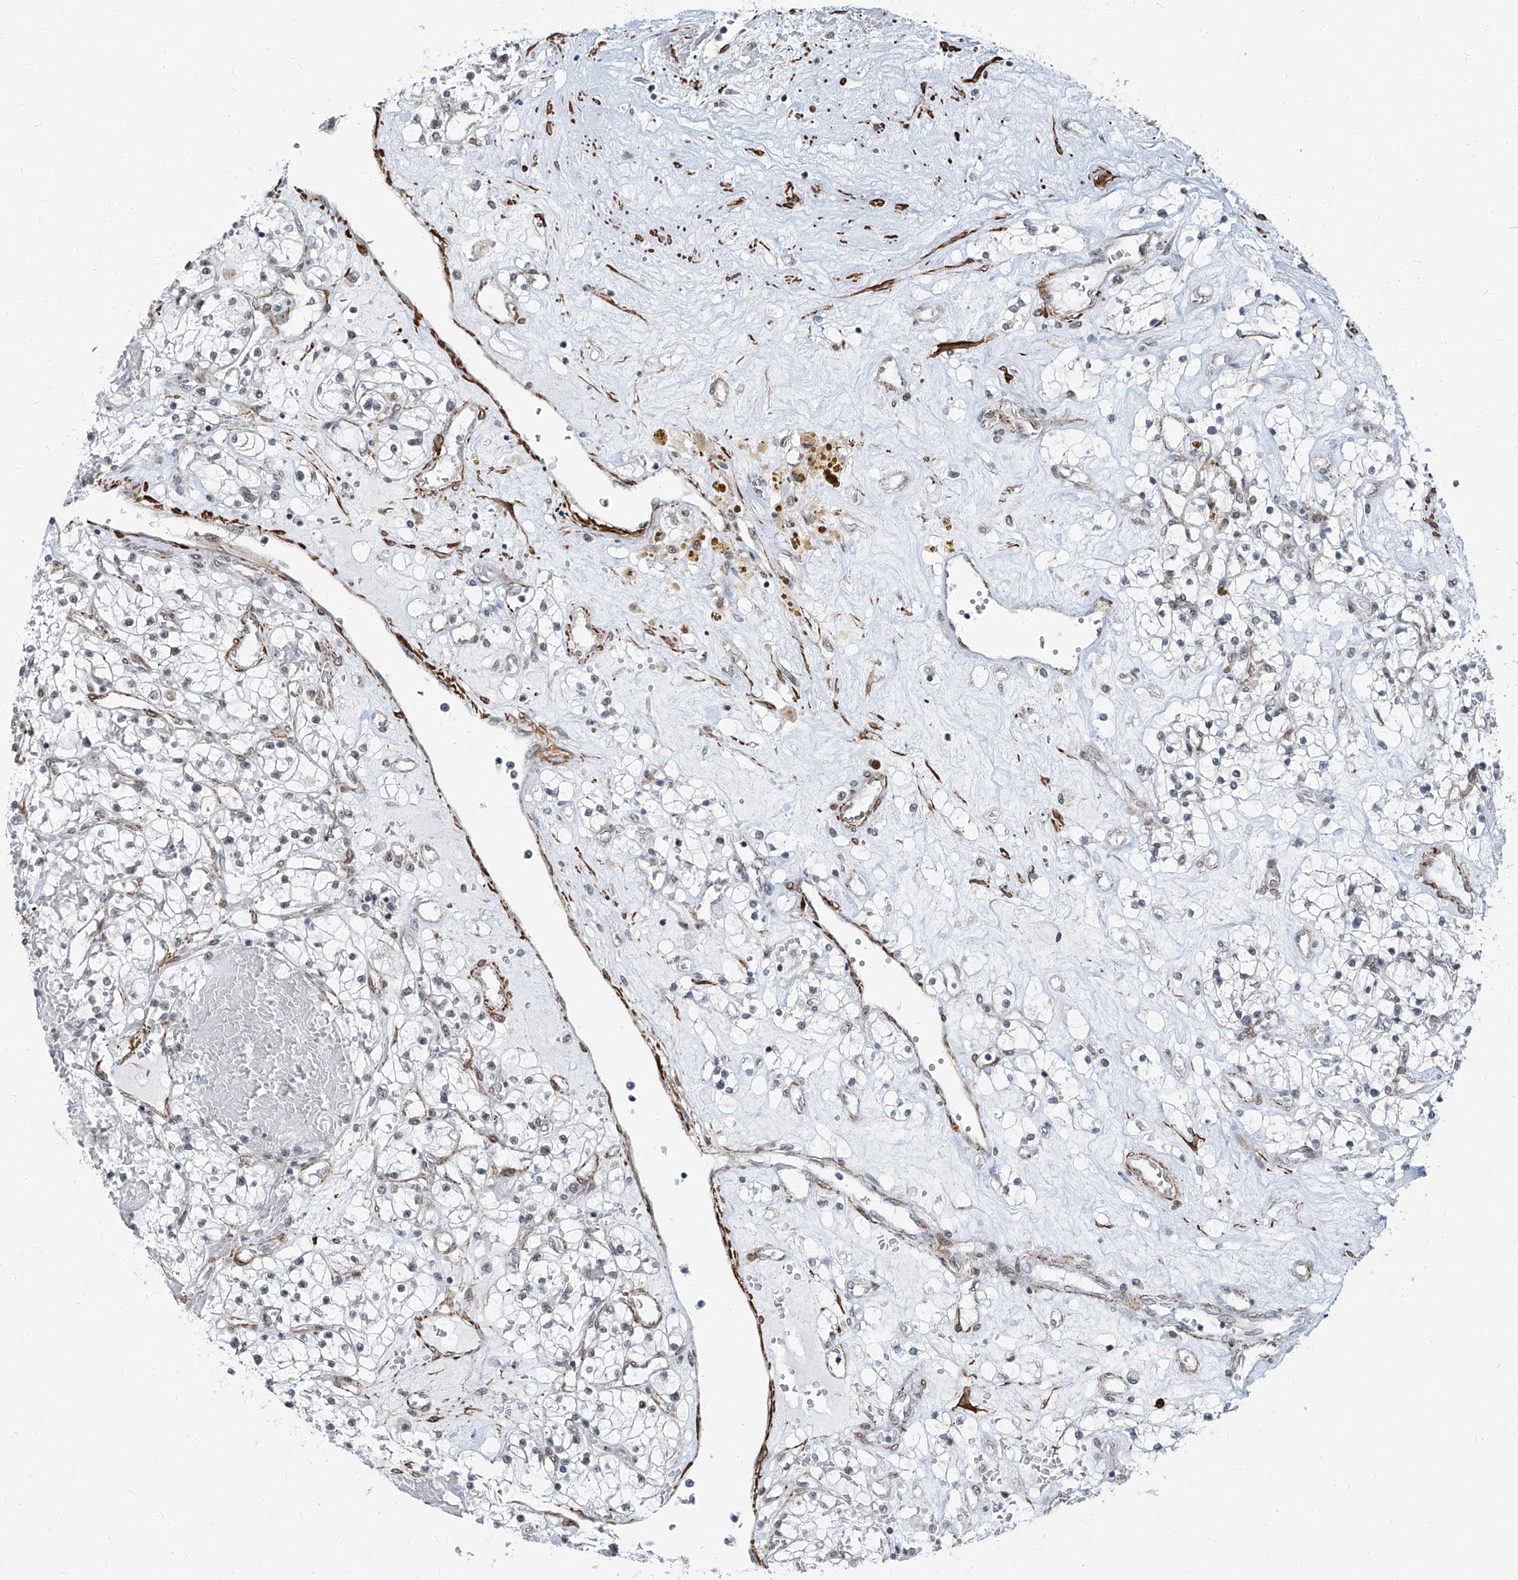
{"staining": {"intensity": "negative", "quantity": "none", "location": "none"}, "tissue": "renal cancer", "cell_type": "Tumor cells", "image_type": "cancer", "snomed": [{"axis": "morphology", "description": "Normal tissue, NOS"}, {"axis": "morphology", "description": "Adenocarcinoma, NOS"}, {"axis": "topography", "description": "Kidney"}], "caption": "DAB (3,3'-diaminobenzidine) immunohistochemical staining of human renal cancer (adenocarcinoma) reveals no significant positivity in tumor cells.", "gene": "TXLNB", "patient": {"sex": "male", "age": 68}}